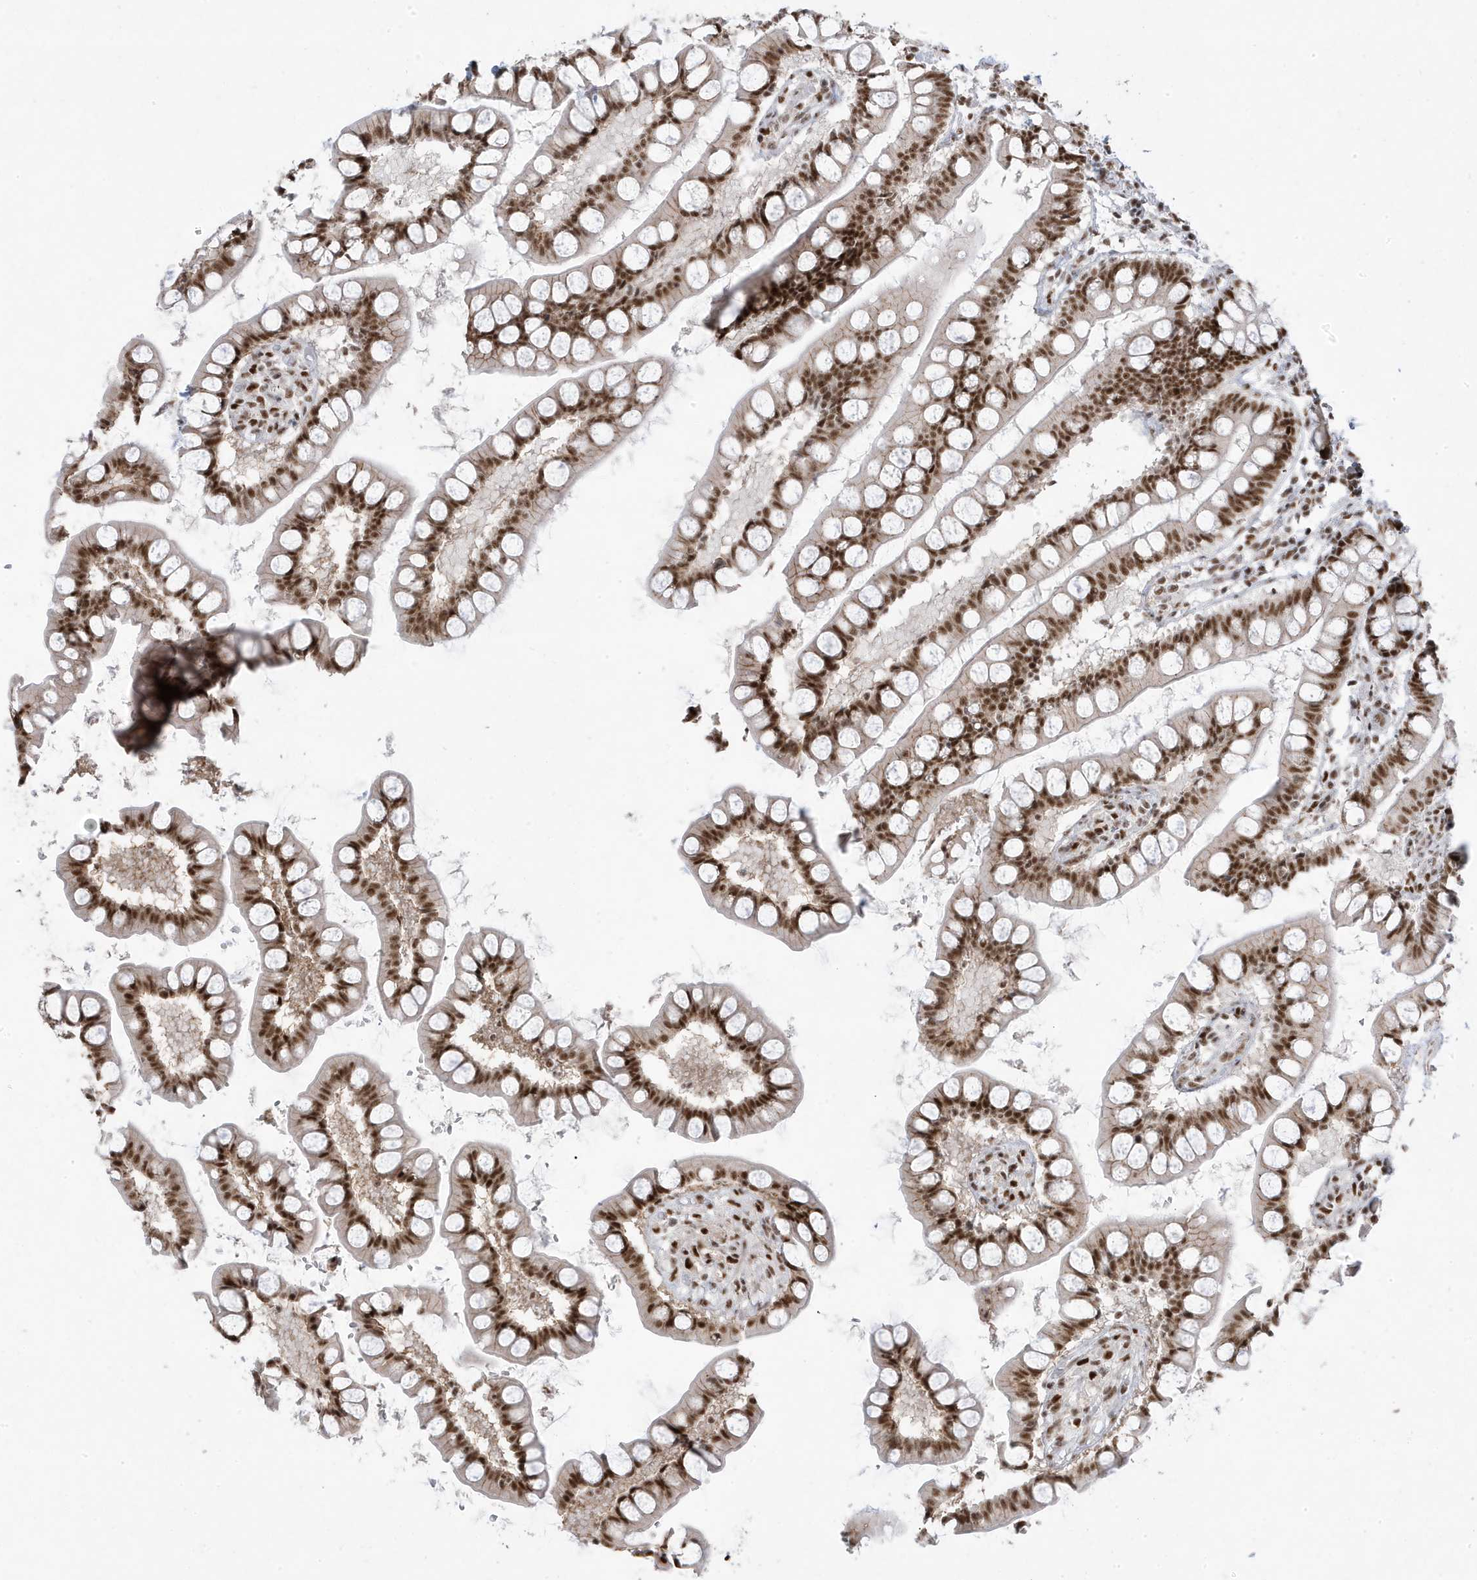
{"staining": {"intensity": "strong", "quantity": ">75%", "location": "nuclear"}, "tissue": "small intestine", "cell_type": "Glandular cells", "image_type": "normal", "snomed": [{"axis": "morphology", "description": "Normal tissue, NOS"}, {"axis": "topography", "description": "Small intestine"}], "caption": "An image showing strong nuclear expression in approximately >75% of glandular cells in benign small intestine, as visualized by brown immunohistochemical staining.", "gene": "MTREX", "patient": {"sex": "male", "age": 52}}